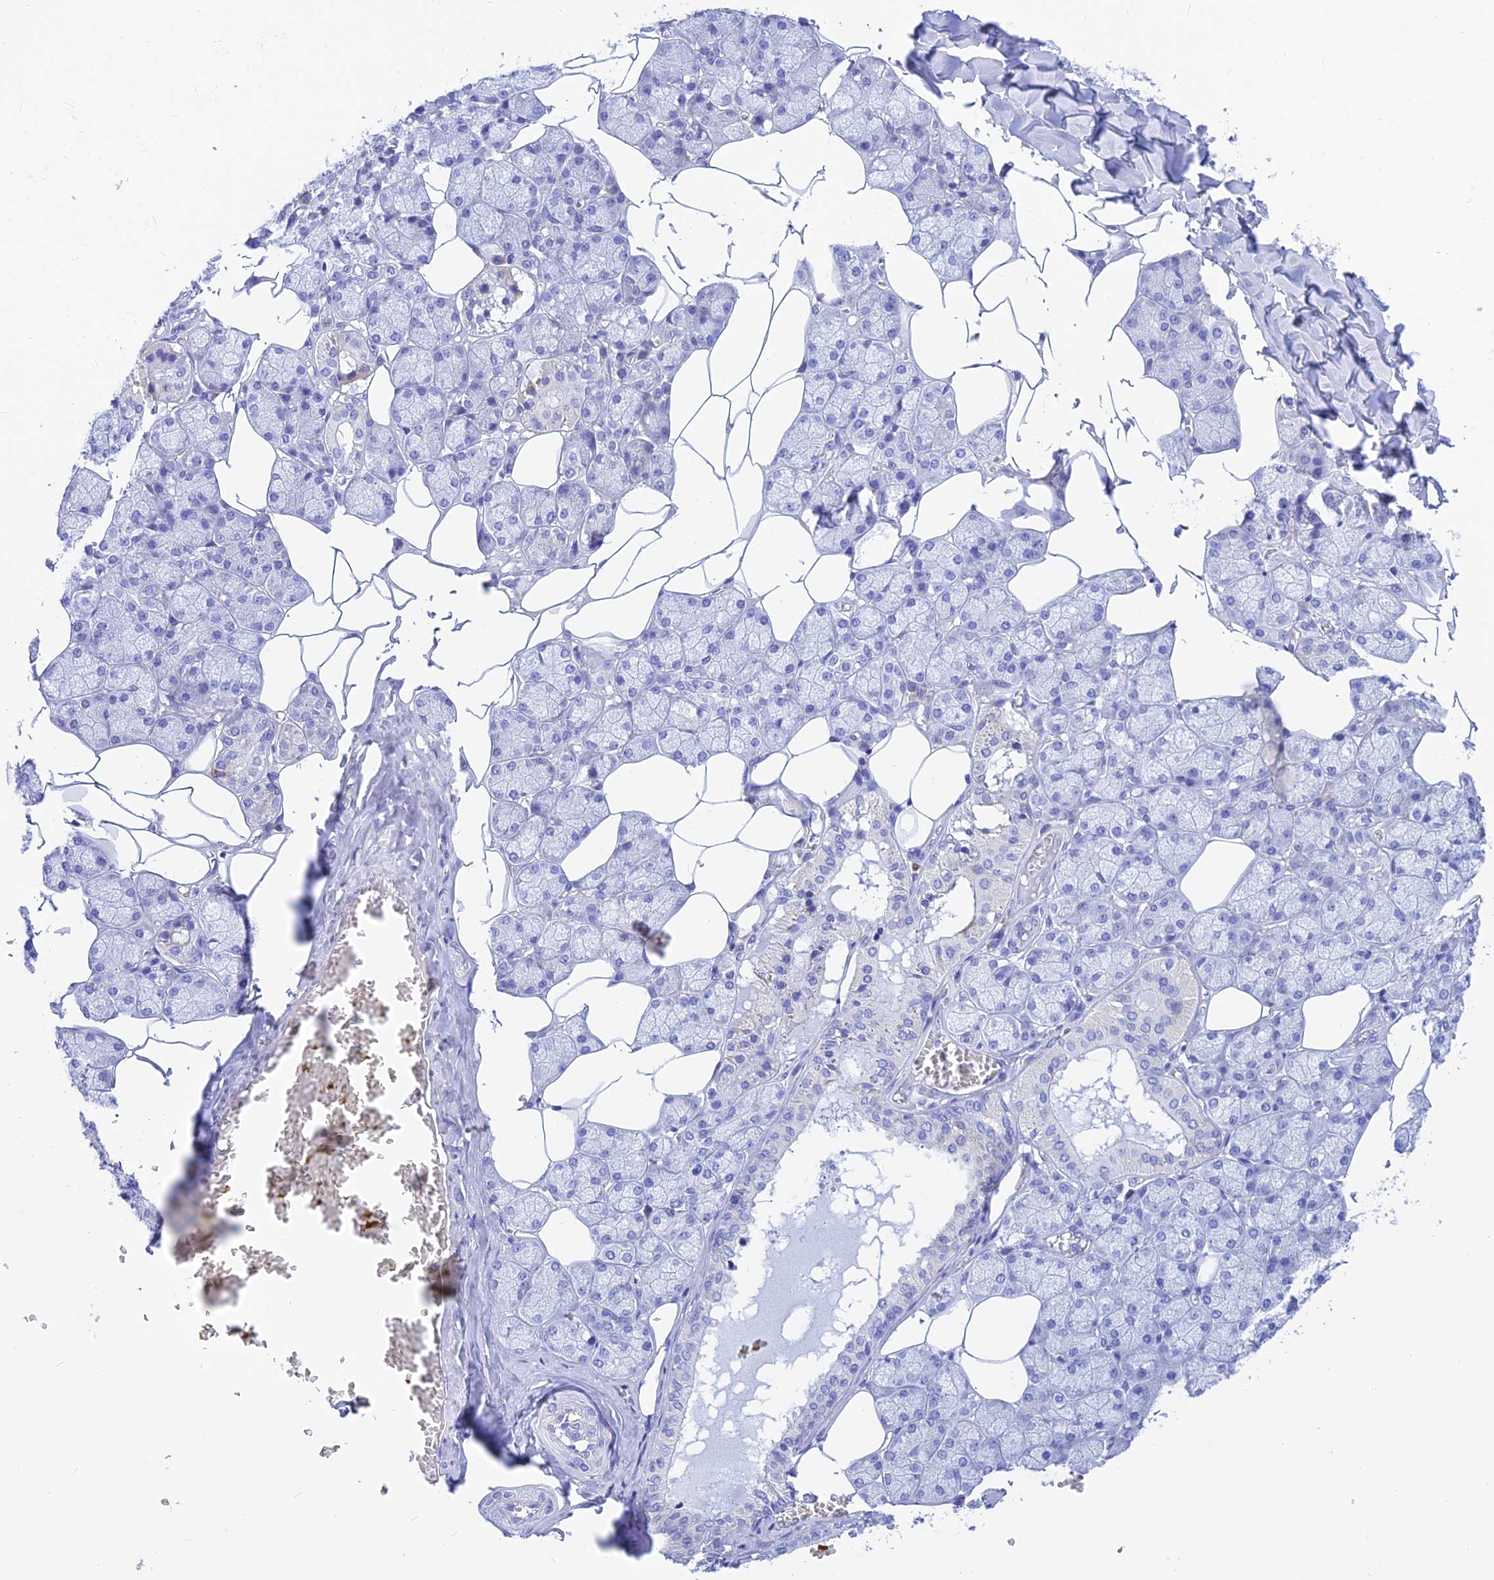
{"staining": {"intensity": "negative", "quantity": "none", "location": "none"}, "tissue": "salivary gland", "cell_type": "Glandular cells", "image_type": "normal", "snomed": [{"axis": "morphology", "description": "Normal tissue, NOS"}, {"axis": "topography", "description": "Salivary gland"}], "caption": "This is an immunohistochemistry (IHC) photomicrograph of normal human salivary gland. There is no expression in glandular cells.", "gene": "CNOT6", "patient": {"sex": "male", "age": 62}}